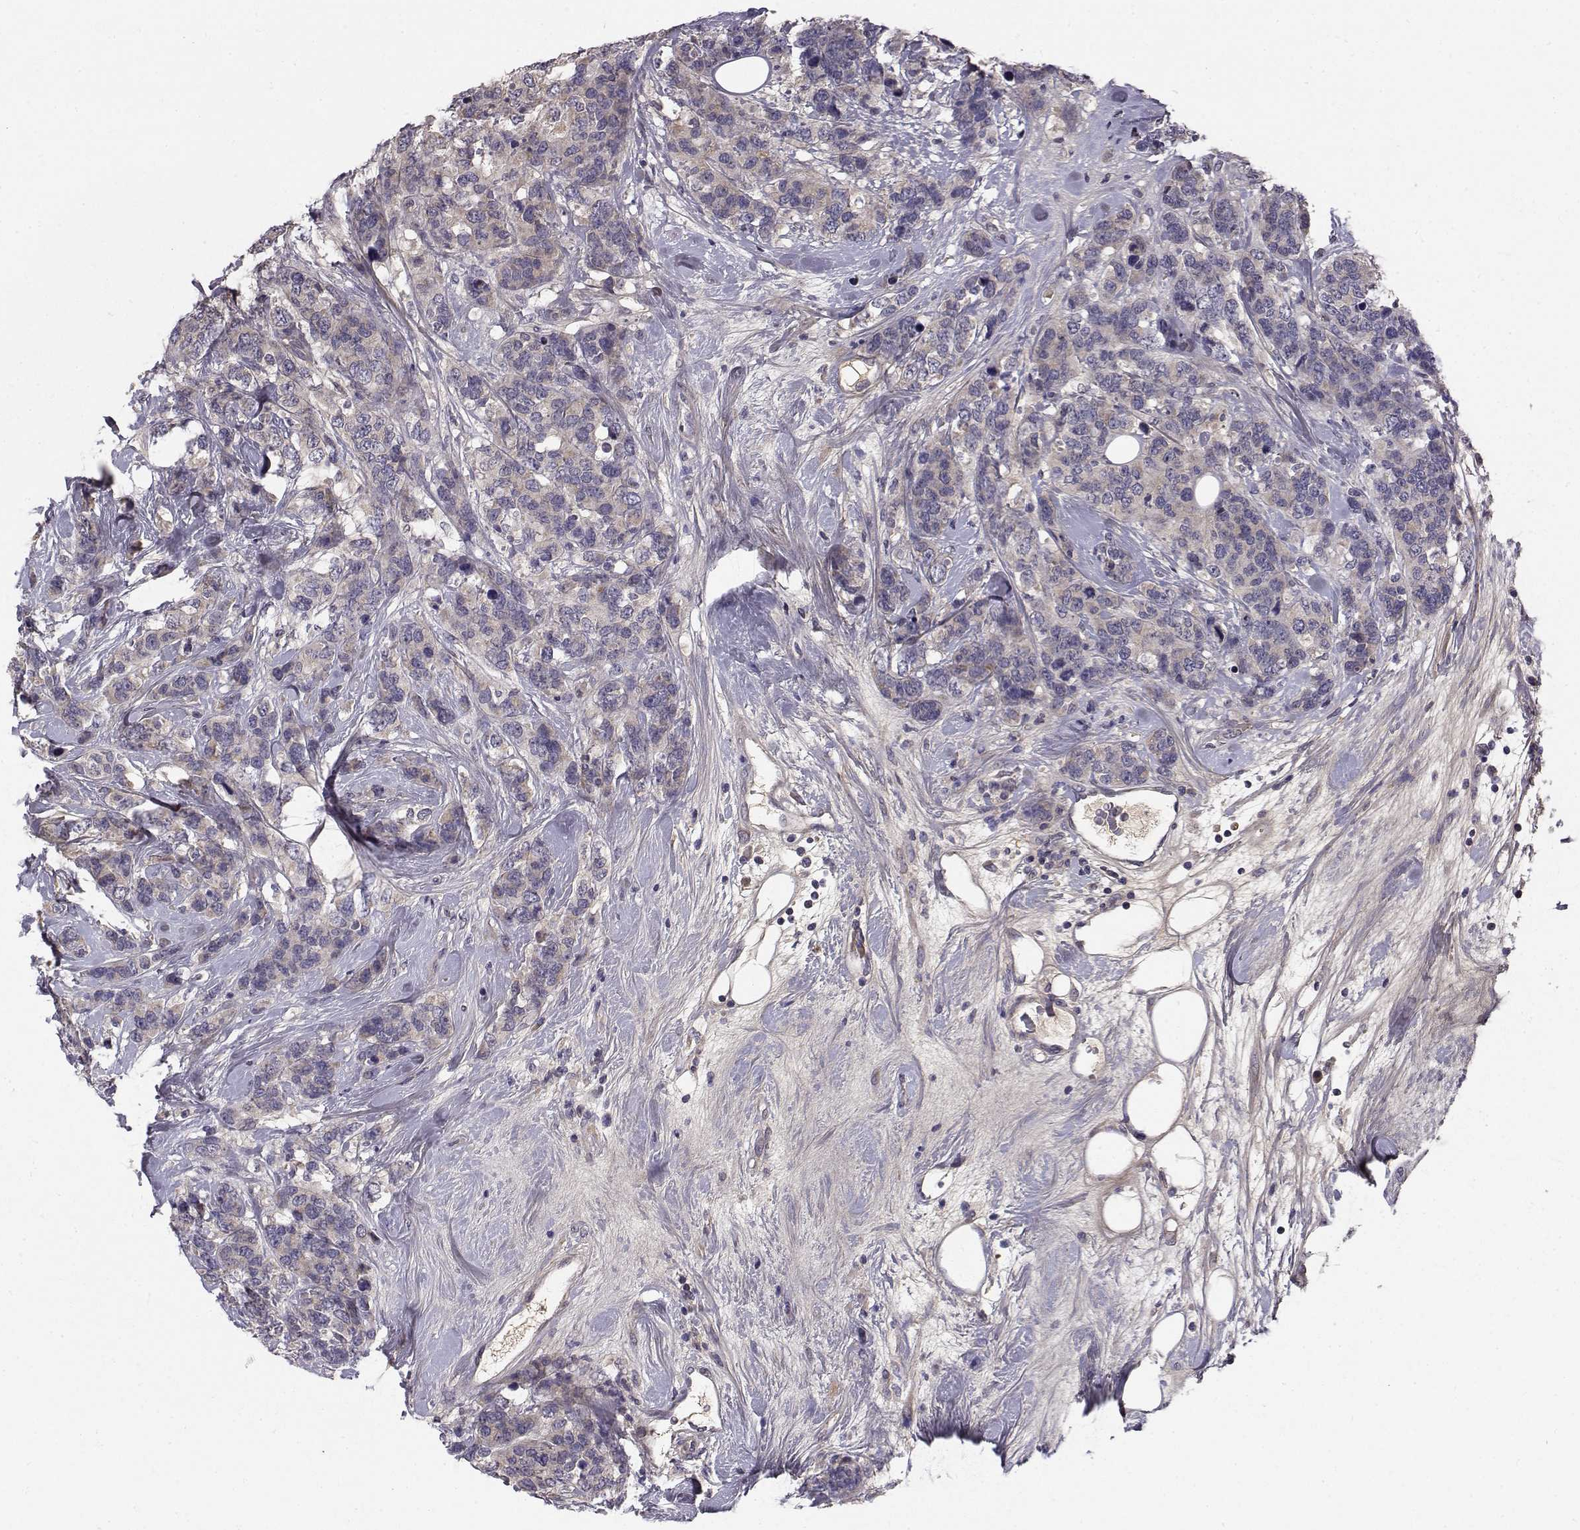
{"staining": {"intensity": "weak", "quantity": ">75%", "location": "cytoplasmic/membranous"}, "tissue": "breast cancer", "cell_type": "Tumor cells", "image_type": "cancer", "snomed": [{"axis": "morphology", "description": "Lobular carcinoma"}, {"axis": "topography", "description": "Breast"}], "caption": "An immunohistochemistry micrograph of tumor tissue is shown. Protein staining in brown shows weak cytoplasmic/membranous positivity in breast lobular carcinoma within tumor cells. (DAB (3,3'-diaminobenzidine) IHC, brown staining for protein, blue staining for nuclei).", "gene": "PEX5L", "patient": {"sex": "female", "age": 59}}